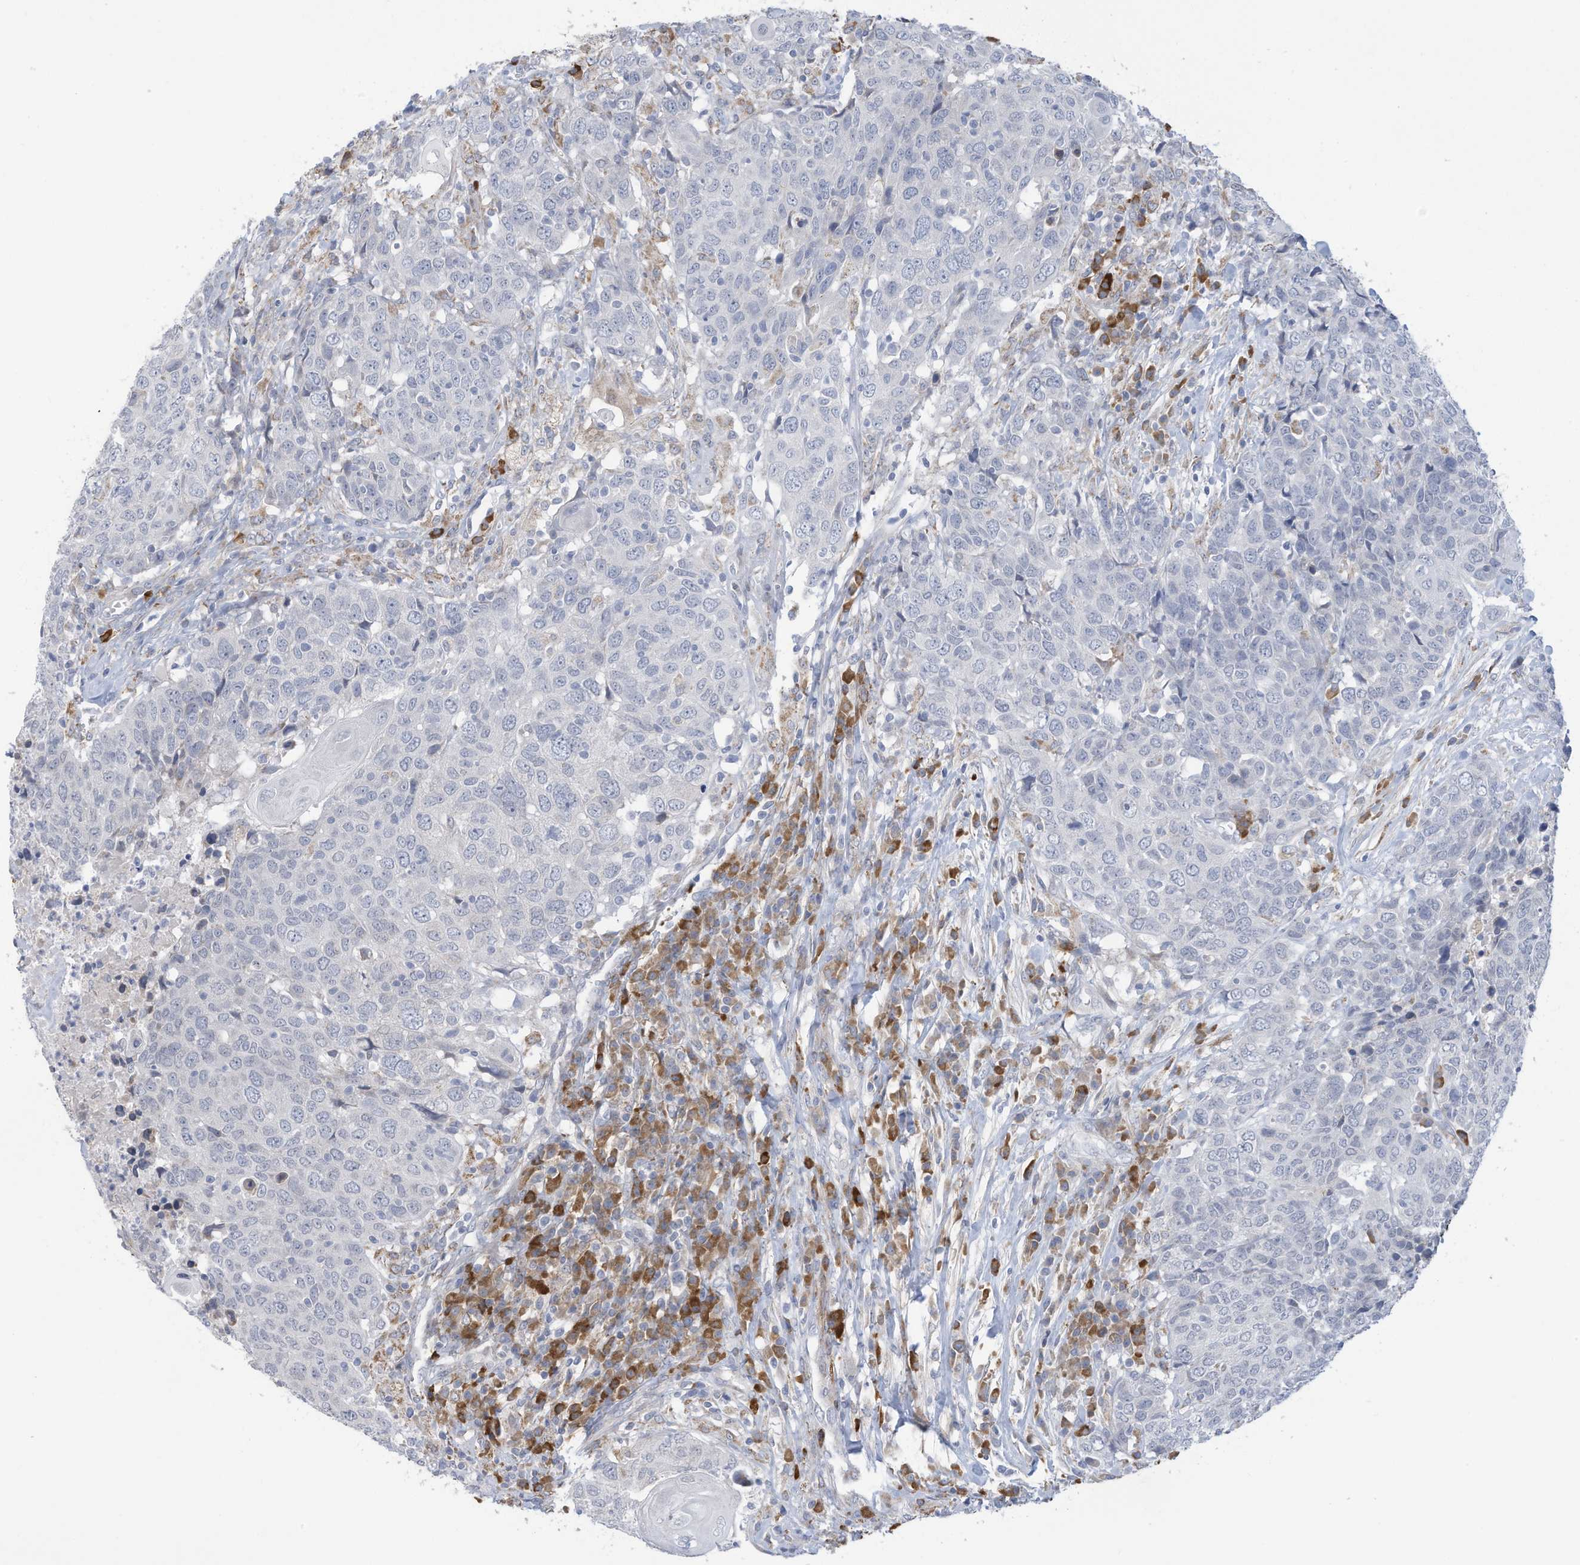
{"staining": {"intensity": "negative", "quantity": "none", "location": "none"}, "tissue": "head and neck cancer", "cell_type": "Tumor cells", "image_type": "cancer", "snomed": [{"axis": "morphology", "description": "Squamous cell carcinoma, NOS"}, {"axis": "topography", "description": "Head-Neck"}], "caption": "Immunohistochemical staining of head and neck squamous cell carcinoma demonstrates no significant staining in tumor cells. The staining is performed using DAB brown chromogen with nuclei counter-stained in using hematoxylin.", "gene": "ZNF292", "patient": {"sex": "male", "age": 66}}